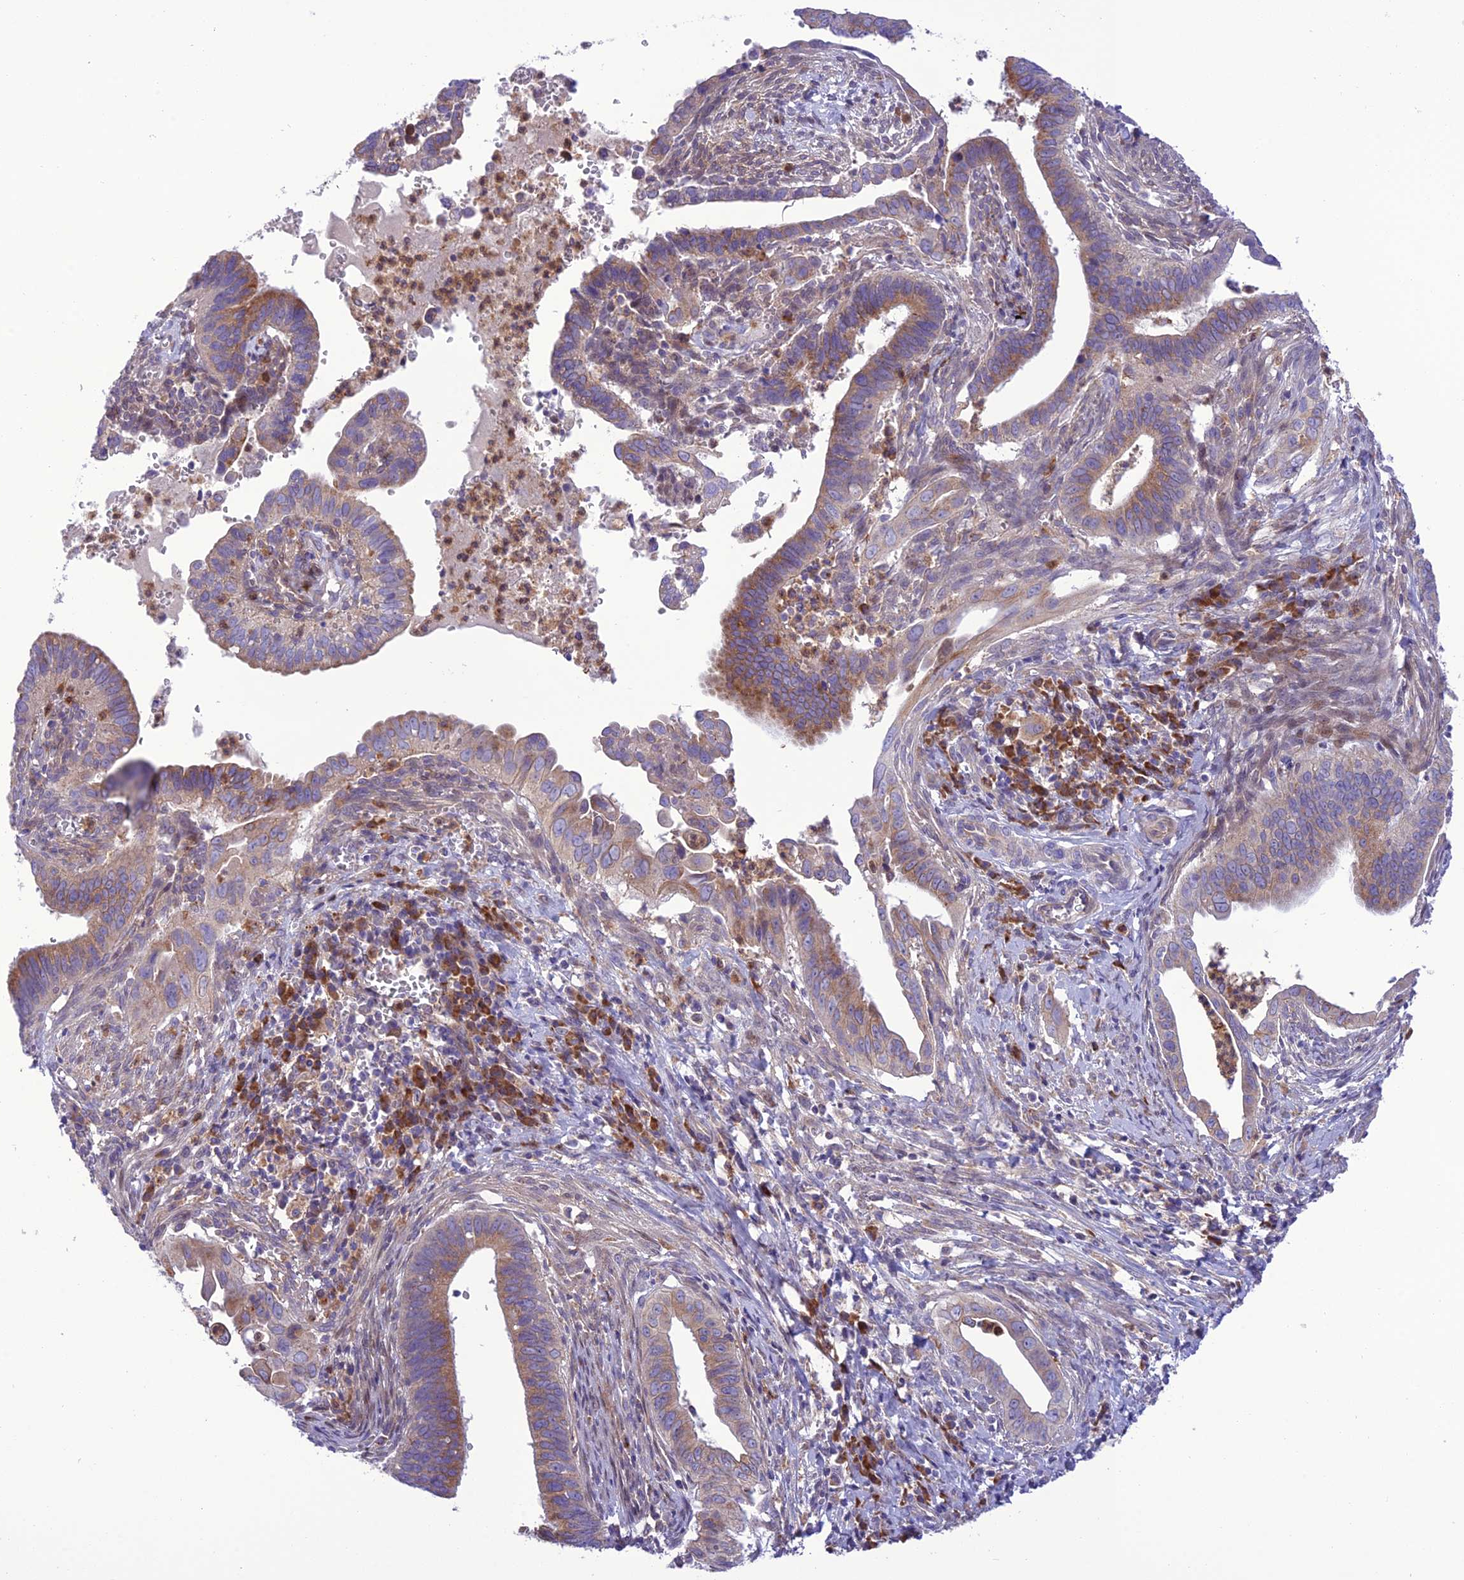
{"staining": {"intensity": "moderate", "quantity": "25%-75%", "location": "cytoplasmic/membranous"}, "tissue": "cervical cancer", "cell_type": "Tumor cells", "image_type": "cancer", "snomed": [{"axis": "morphology", "description": "Adenocarcinoma, NOS"}, {"axis": "topography", "description": "Cervix"}], "caption": "This is a photomicrograph of immunohistochemistry staining of cervical adenocarcinoma, which shows moderate staining in the cytoplasmic/membranous of tumor cells.", "gene": "JMY", "patient": {"sex": "female", "age": 42}}